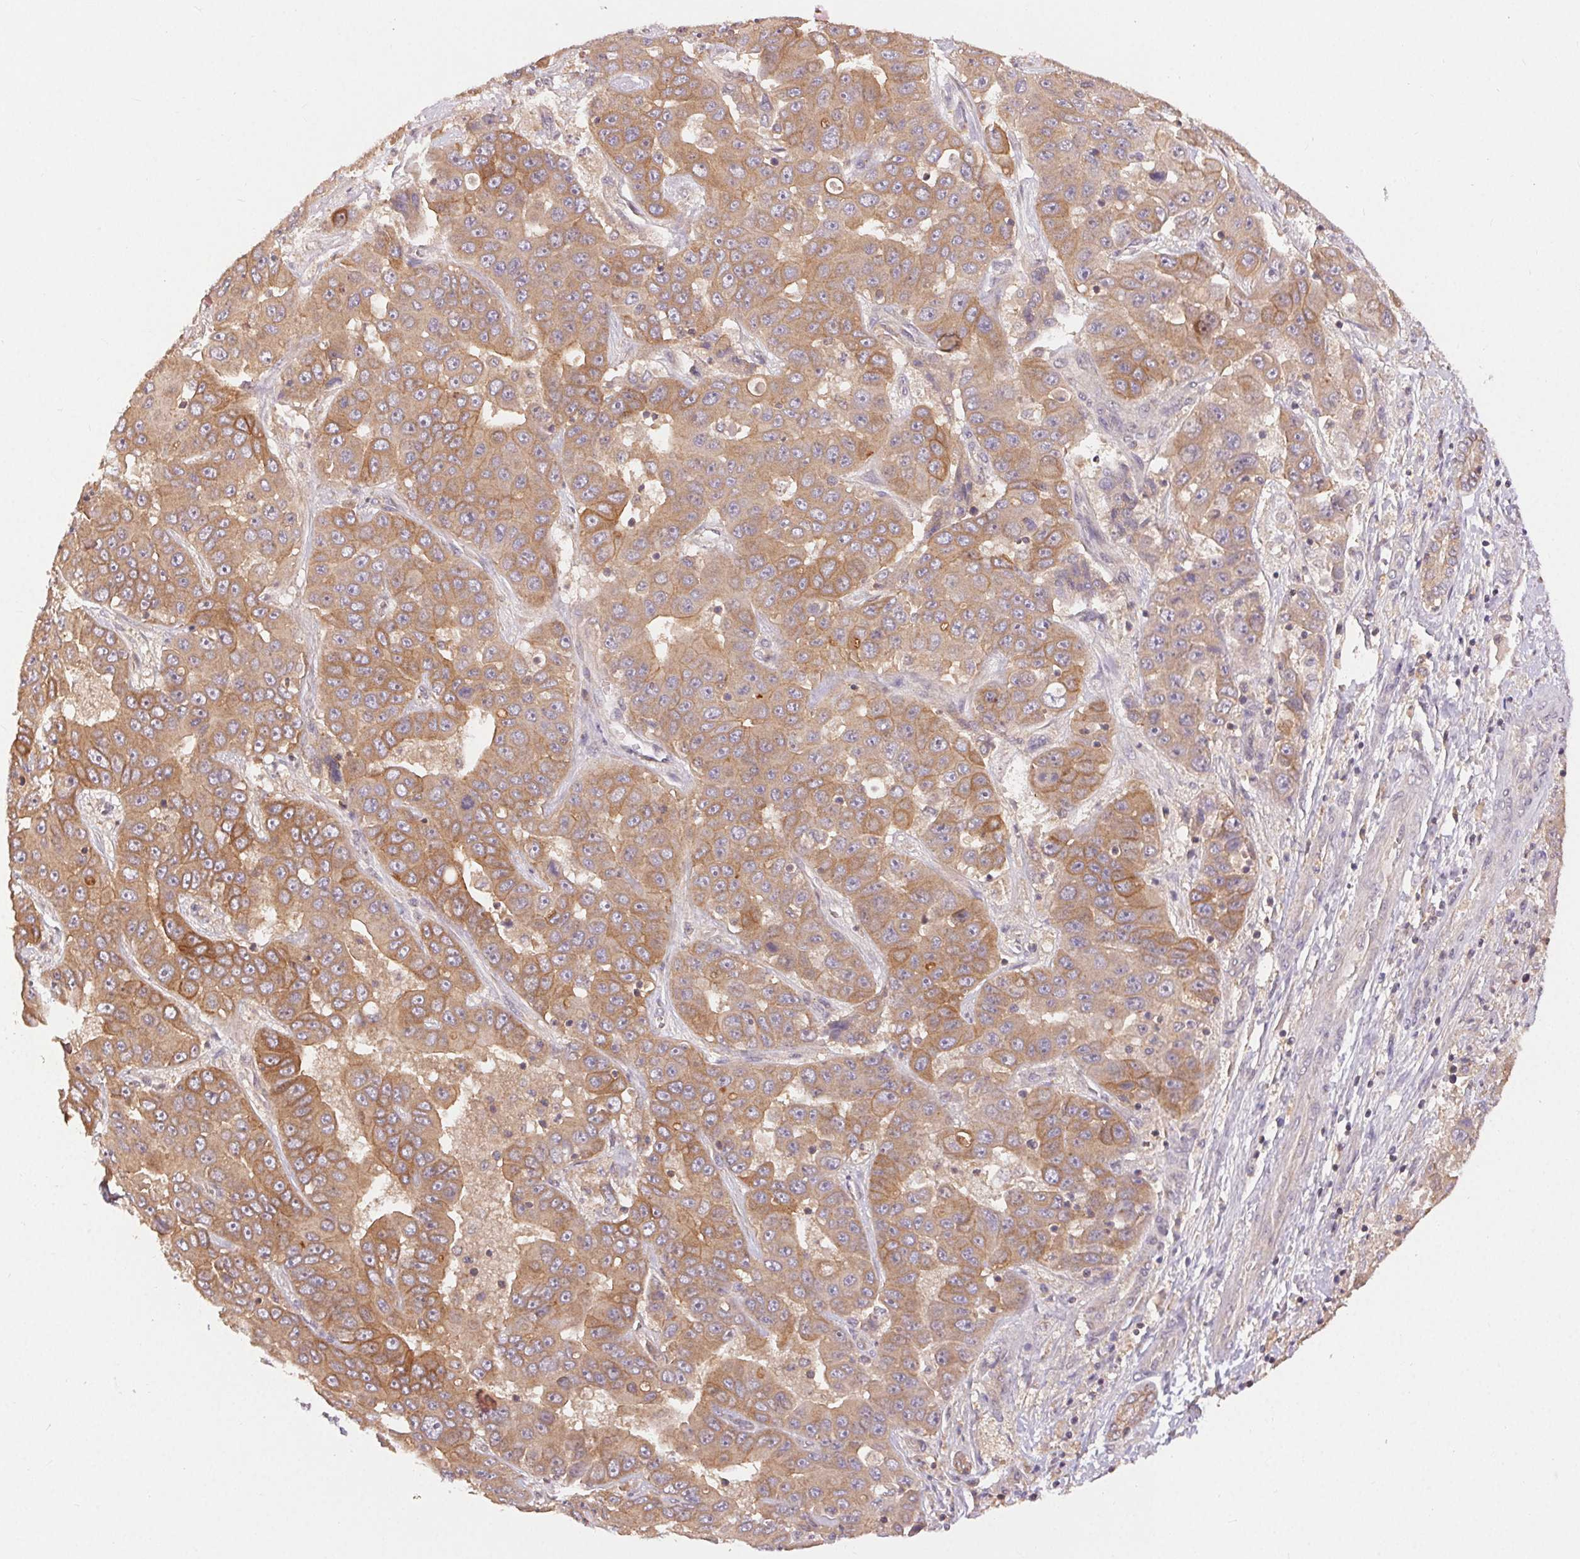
{"staining": {"intensity": "moderate", "quantity": ">75%", "location": "cytoplasmic/membranous"}, "tissue": "liver cancer", "cell_type": "Tumor cells", "image_type": "cancer", "snomed": [{"axis": "morphology", "description": "Cholangiocarcinoma"}, {"axis": "topography", "description": "Liver"}], "caption": "Protein analysis of liver cancer tissue demonstrates moderate cytoplasmic/membranous expression in approximately >75% of tumor cells.", "gene": "MAPKAPK2", "patient": {"sex": "female", "age": 52}}